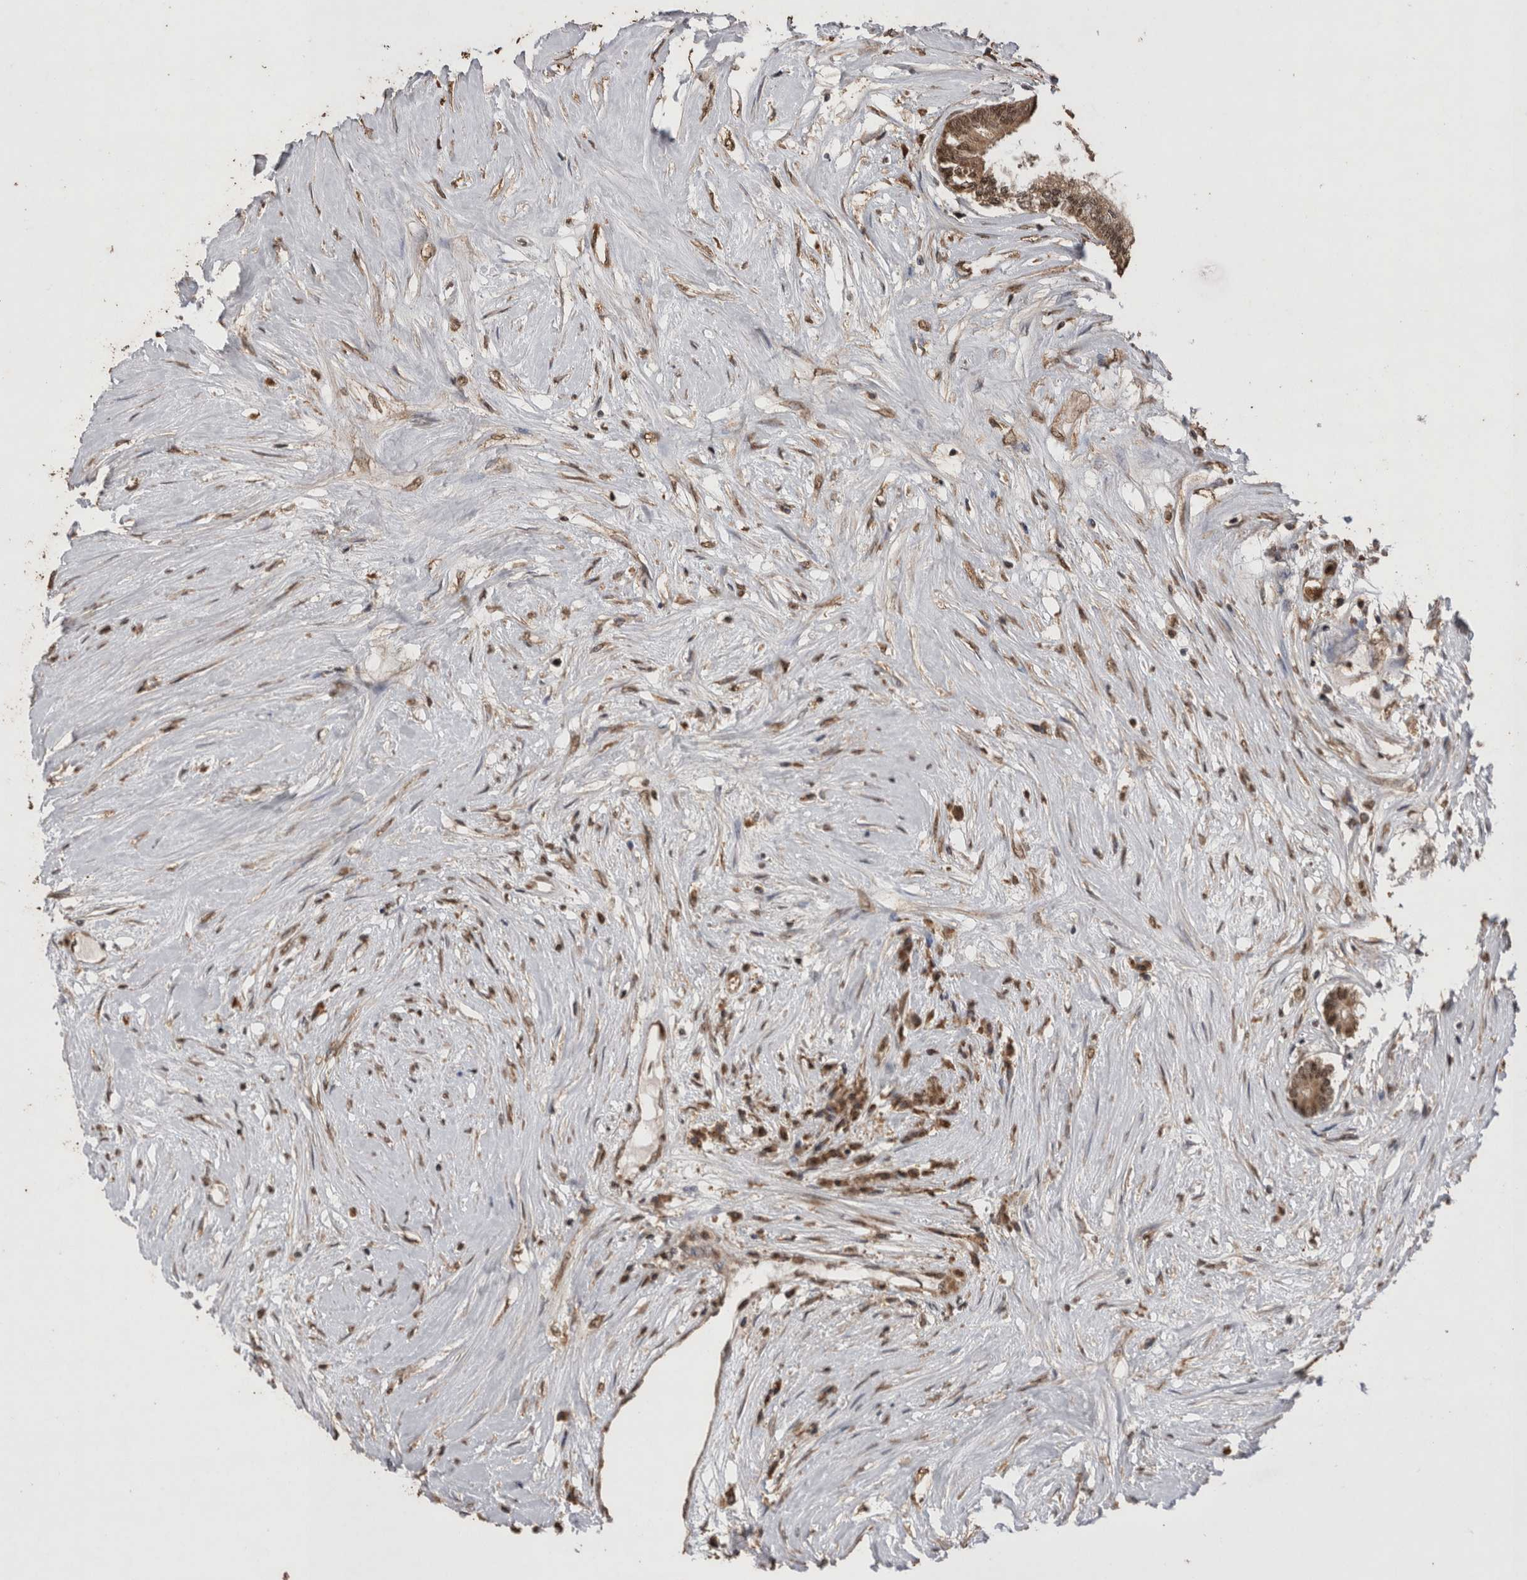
{"staining": {"intensity": "moderate", "quantity": ">75%", "location": "cytoplasmic/membranous,nuclear"}, "tissue": "colorectal cancer", "cell_type": "Tumor cells", "image_type": "cancer", "snomed": [{"axis": "morphology", "description": "Adenocarcinoma, NOS"}, {"axis": "topography", "description": "Rectum"}], "caption": "Protein analysis of adenocarcinoma (colorectal) tissue demonstrates moderate cytoplasmic/membranous and nuclear expression in approximately >75% of tumor cells. The staining was performed using DAB (3,3'-diaminobenzidine), with brown indicating positive protein expression. Nuclei are stained blue with hematoxylin.", "gene": "GRK5", "patient": {"sex": "male", "age": 63}}